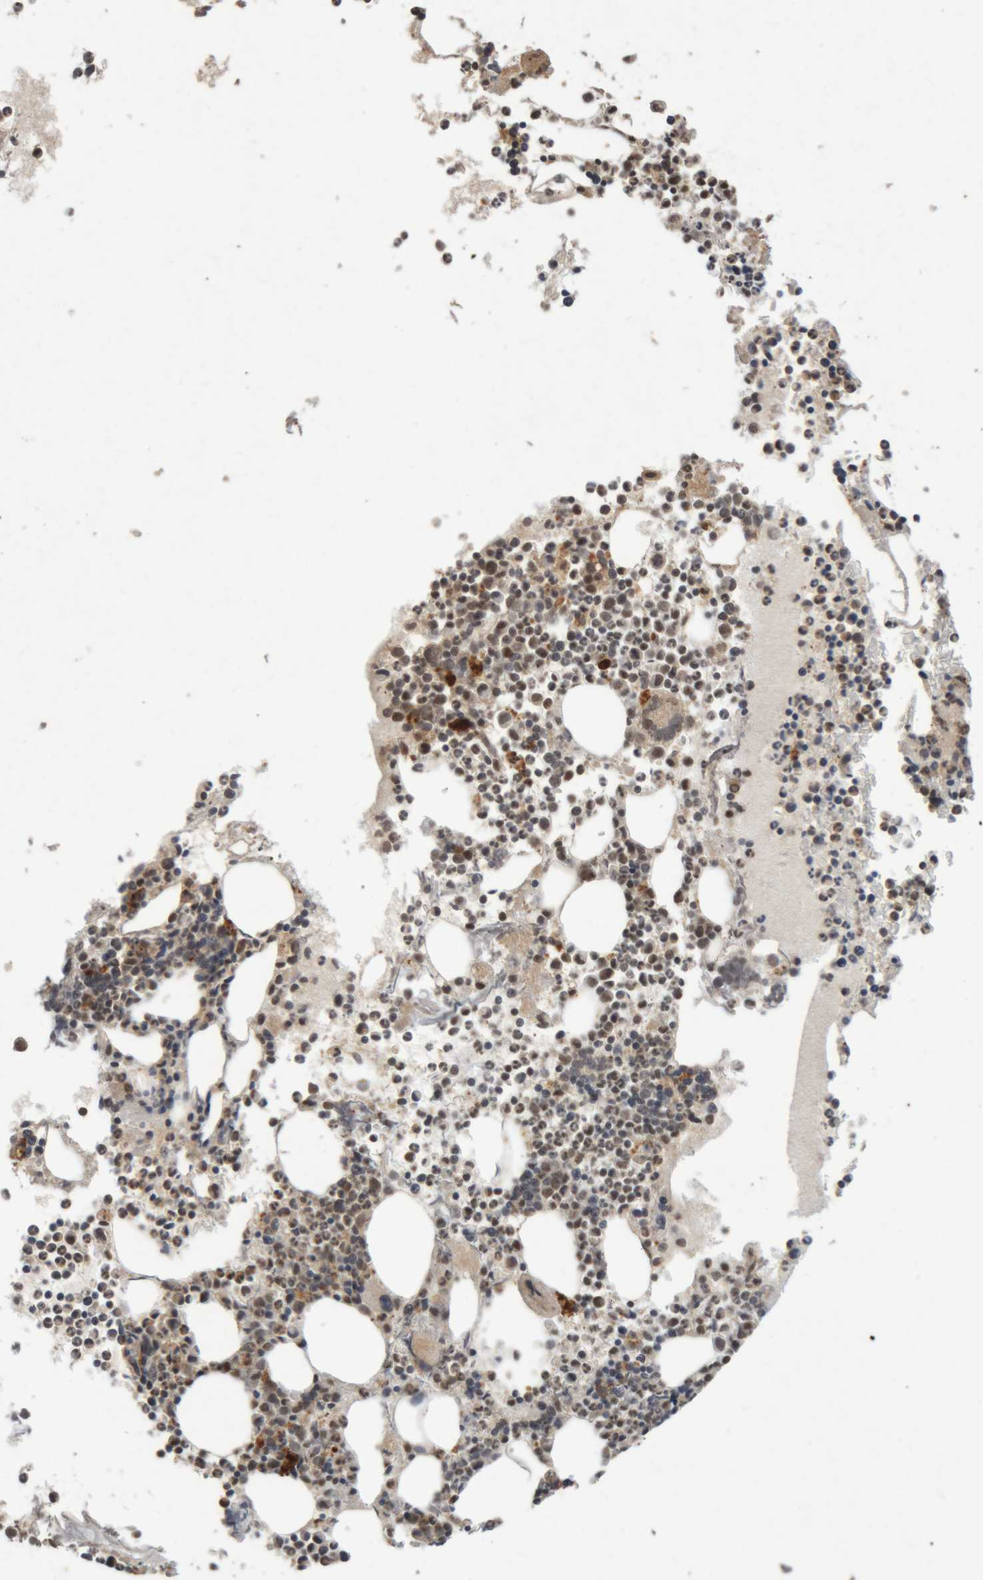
{"staining": {"intensity": "moderate", "quantity": "25%-75%", "location": "cytoplasmic/membranous,nuclear"}, "tissue": "bone marrow", "cell_type": "Hematopoietic cells", "image_type": "normal", "snomed": [{"axis": "morphology", "description": "Normal tissue, NOS"}, {"axis": "morphology", "description": "Inflammation, NOS"}, {"axis": "topography", "description": "Bone marrow"}], "caption": "Protein staining of normal bone marrow reveals moderate cytoplasmic/membranous,nuclear staining in approximately 25%-75% of hematopoietic cells. The protein of interest is stained brown, and the nuclei are stained in blue (DAB IHC with brightfield microscopy, high magnification).", "gene": "KEAP1", "patient": {"sex": "male", "age": 46}}